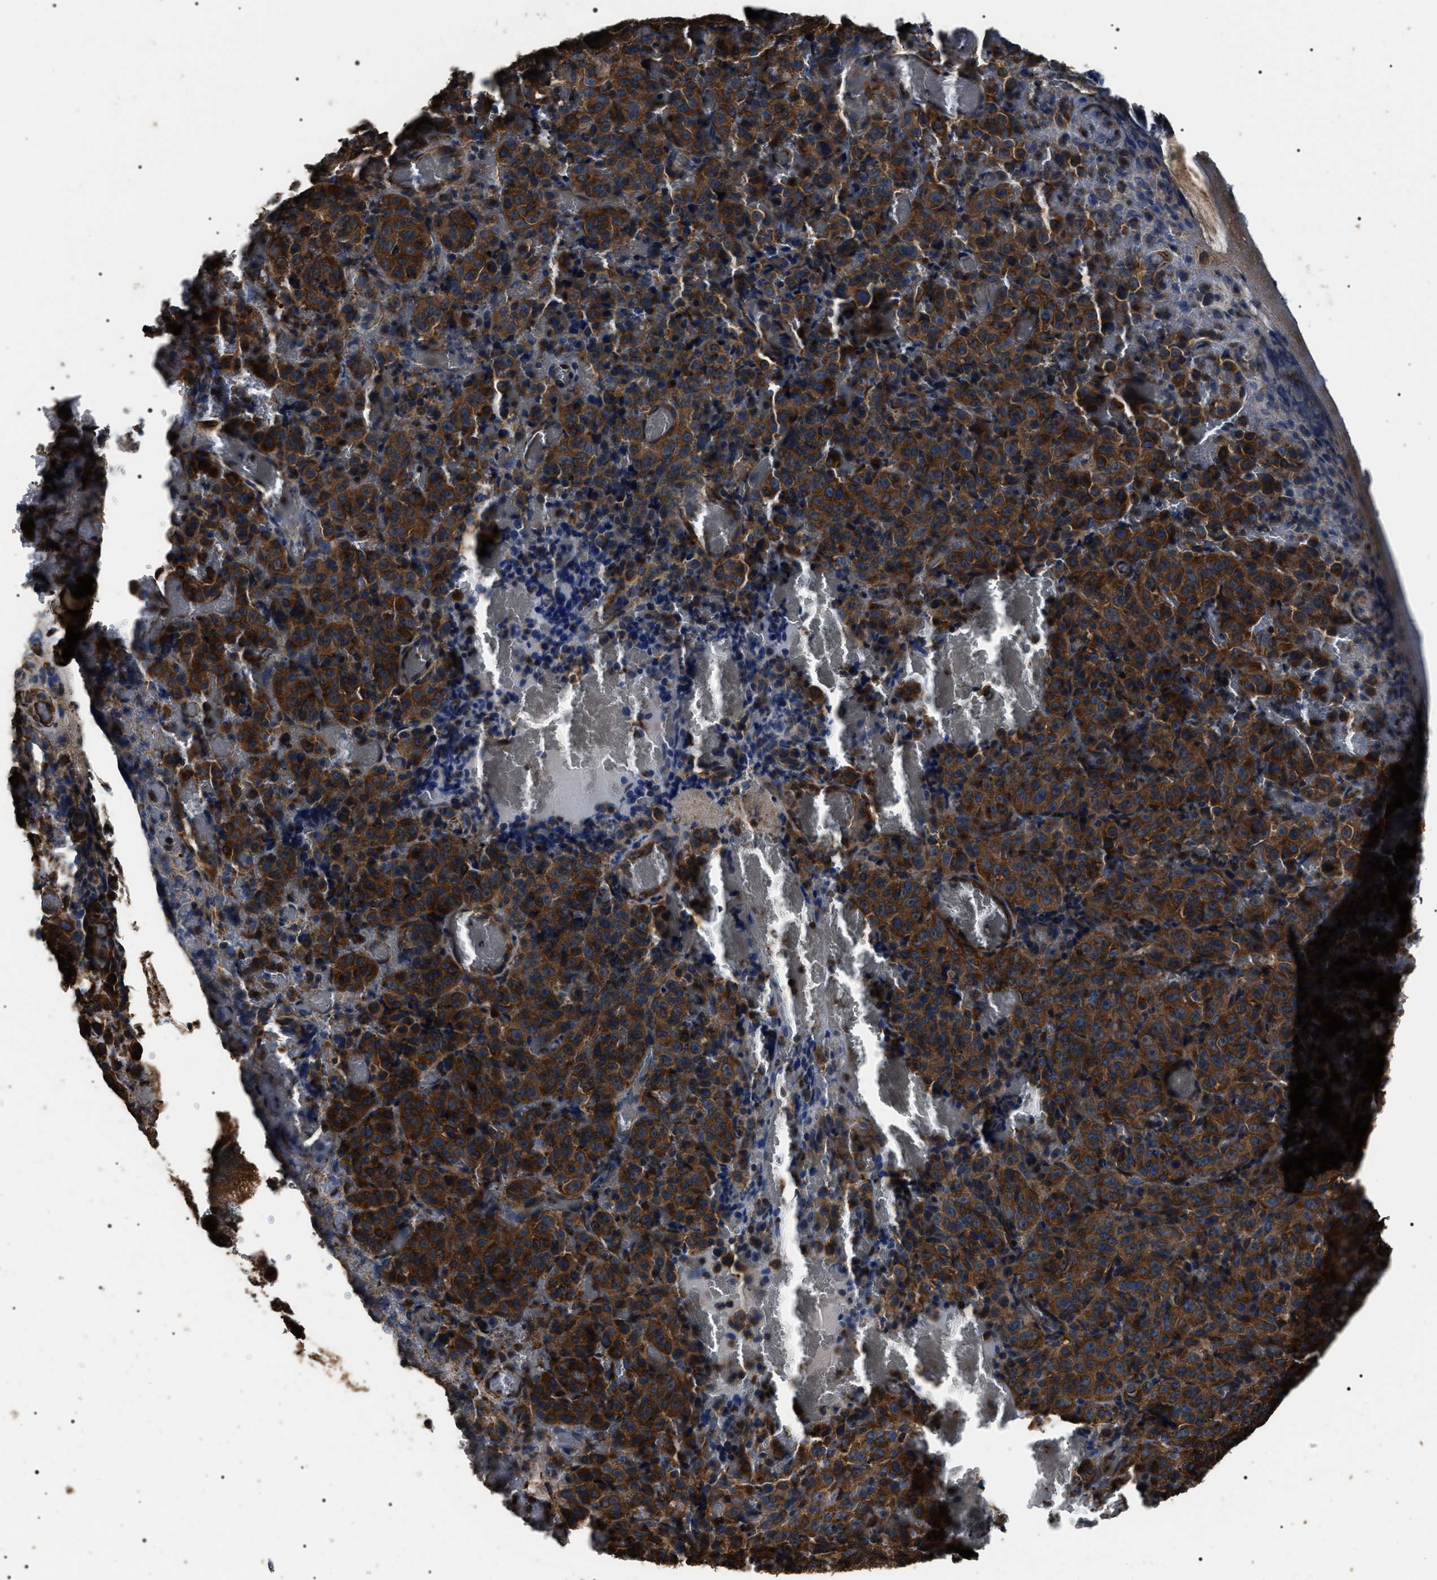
{"staining": {"intensity": "strong", "quantity": ">75%", "location": "cytoplasmic/membranous"}, "tissue": "melanoma", "cell_type": "Tumor cells", "image_type": "cancer", "snomed": [{"axis": "morphology", "description": "Malignant melanoma, NOS"}, {"axis": "topography", "description": "Rectum"}], "caption": "Malignant melanoma tissue exhibits strong cytoplasmic/membranous staining in approximately >75% of tumor cells The staining is performed using DAB (3,3'-diaminobenzidine) brown chromogen to label protein expression. The nuclei are counter-stained blue using hematoxylin.", "gene": "HSCB", "patient": {"sex": "female", "age": 81}}